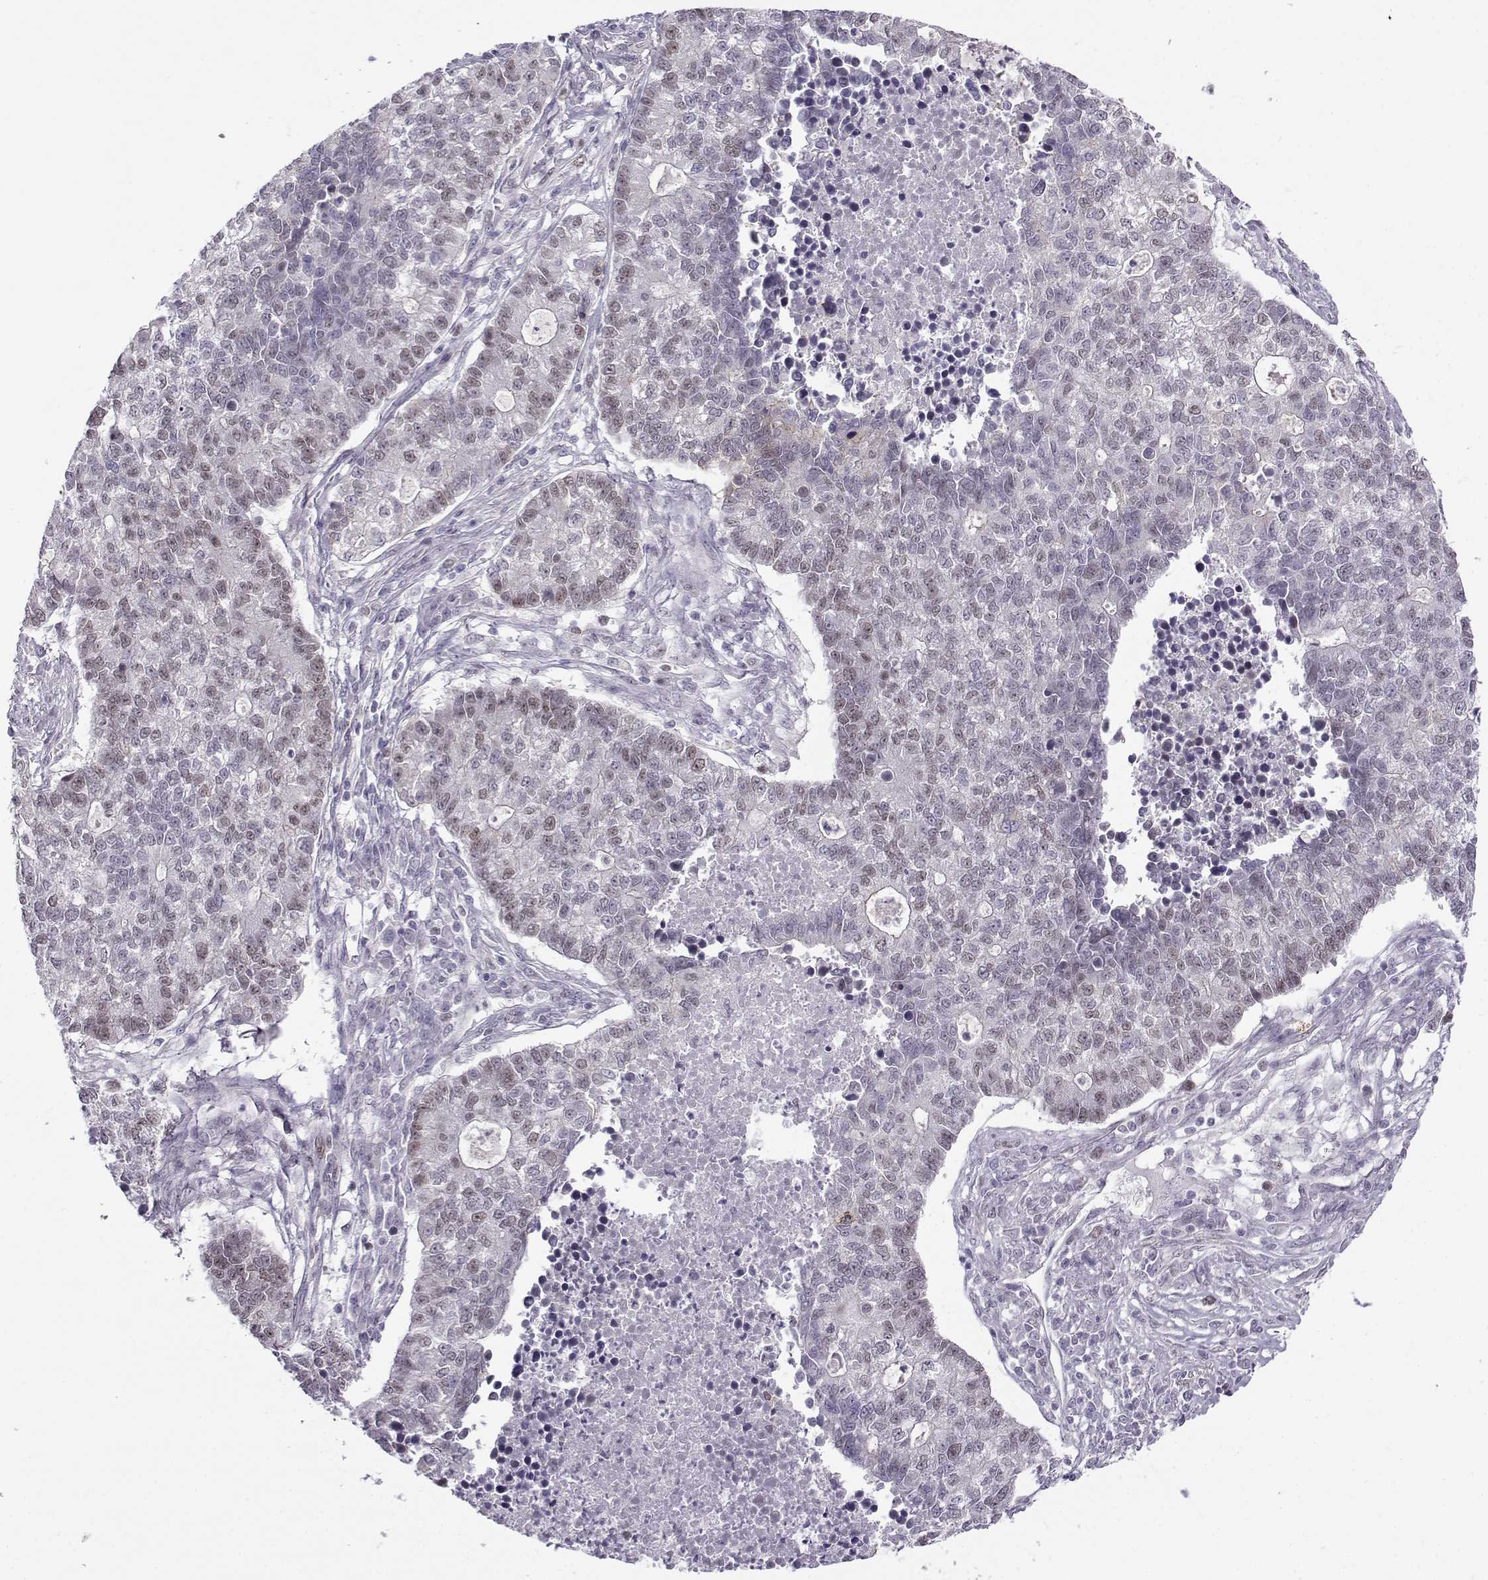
{"staining": {"intensity": "weak", "quantity": "<25%", "location": "cytoplasmic/membranous"}, "tissue": "lung cancer", "cell_type": "Tumor cells", "image_type": "cancer", "snomed": [{"axis": "morphology", "description": "Adenocarcinoma, NOS"}, {"axis": "topography", "description": "Lung"}], "caption": "Lung adenocarcinoma stained for a protein using IHC reveals no expression tumor cells.", "gene": "BACH1", "patient": {"sex": "male", "age": 57}}